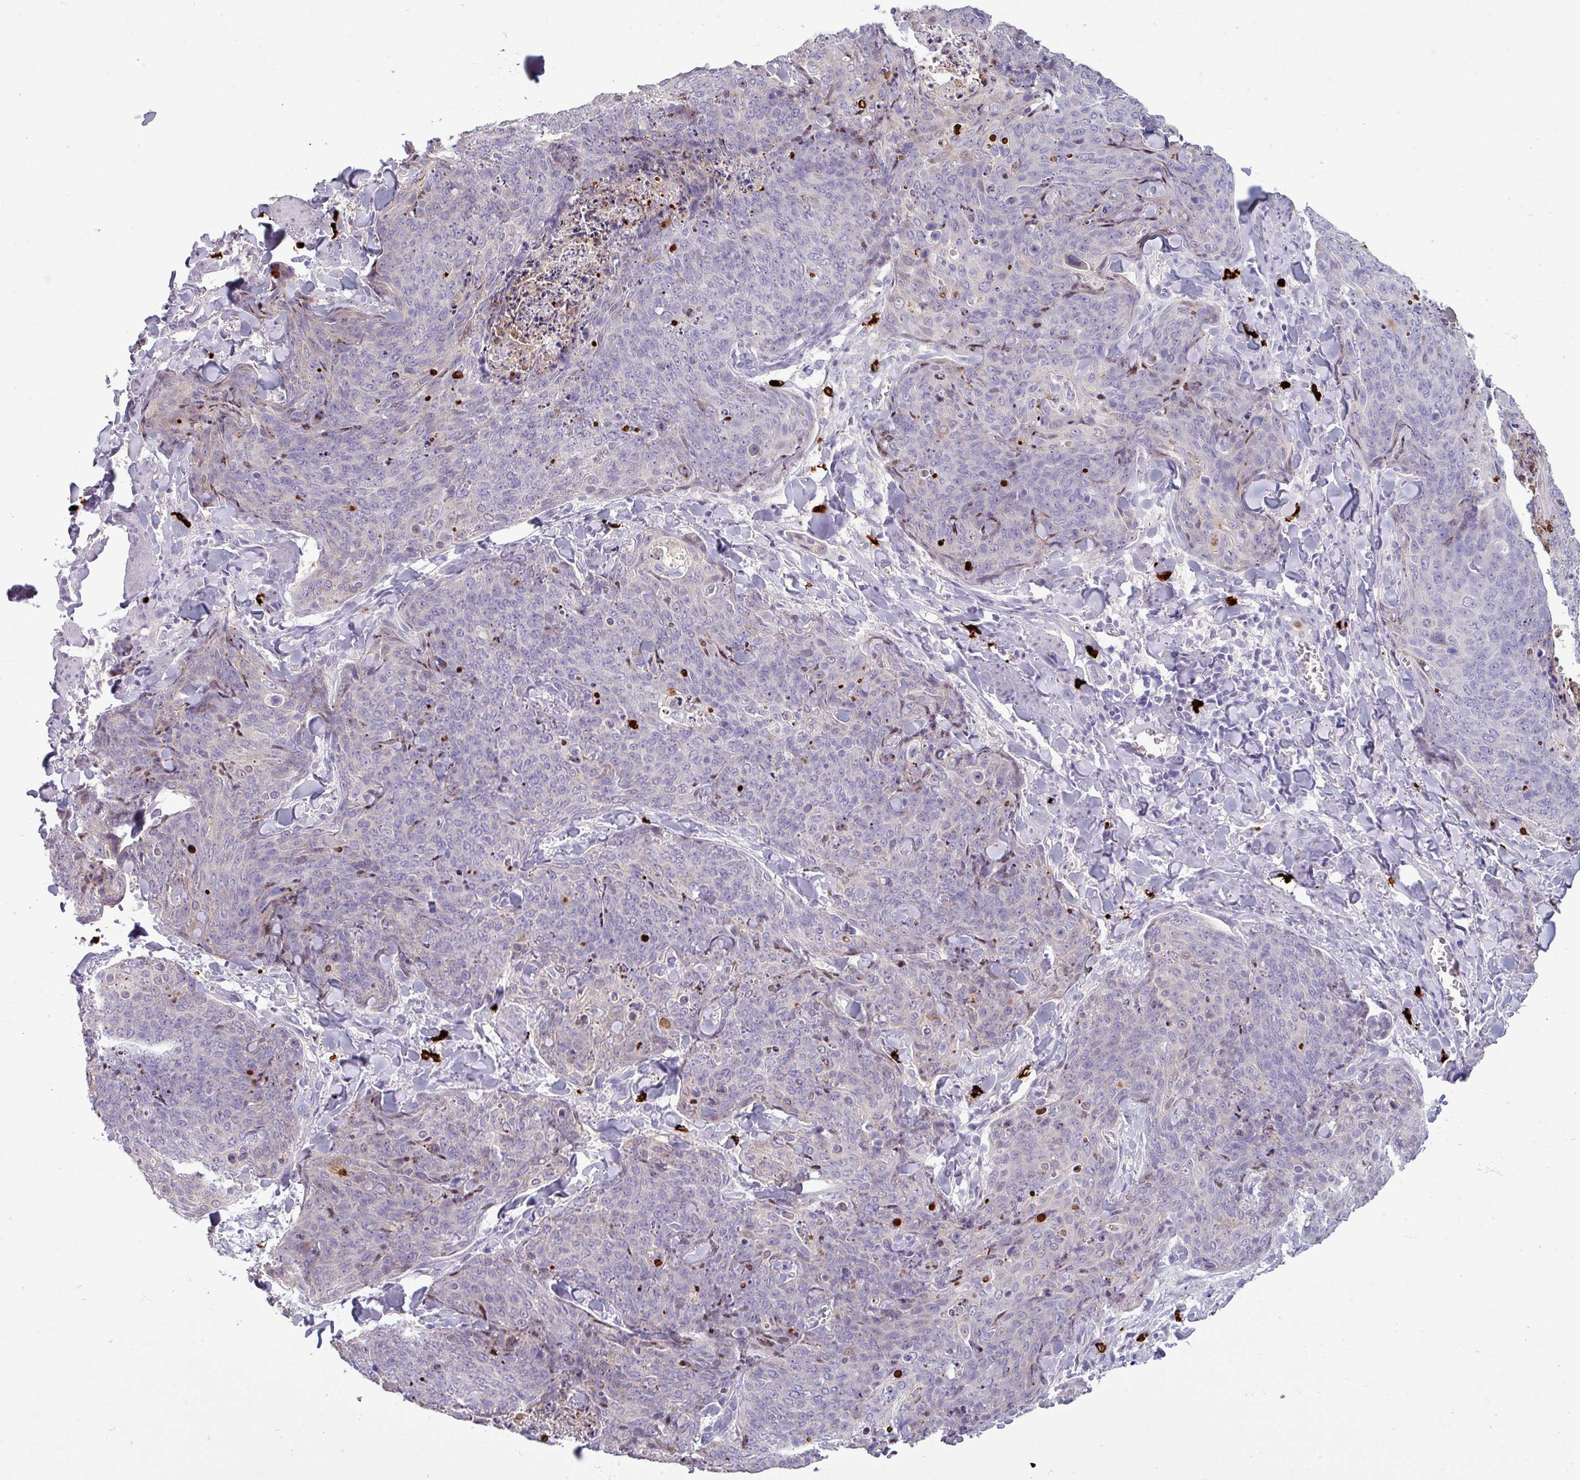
{"staining": {"intensity": "negative", "quantity": "none", "location": "none"}, "tissue": "skin cancer", "cell_type": "Tumor cells", "image_type": "cancer", "snomed": [{"axis": "morphology", "description": "Squamous cell carcinoma, NOS"}, {"axis": "topography", "description": "Skin"}, {"axis": "topography", "description": "Vulva"}], "caption": "Protein analysis of squamous cell carcinoma (skin) demonstrates no significant expression in tumor cells. The staining is performed using DAB (3,3'-diaminobenzidine) brown chromogen with nuclei counter-stained in using hematoxylin.", "gene": "TRIM39", "patient": {"sex": "female", "age": 85}}